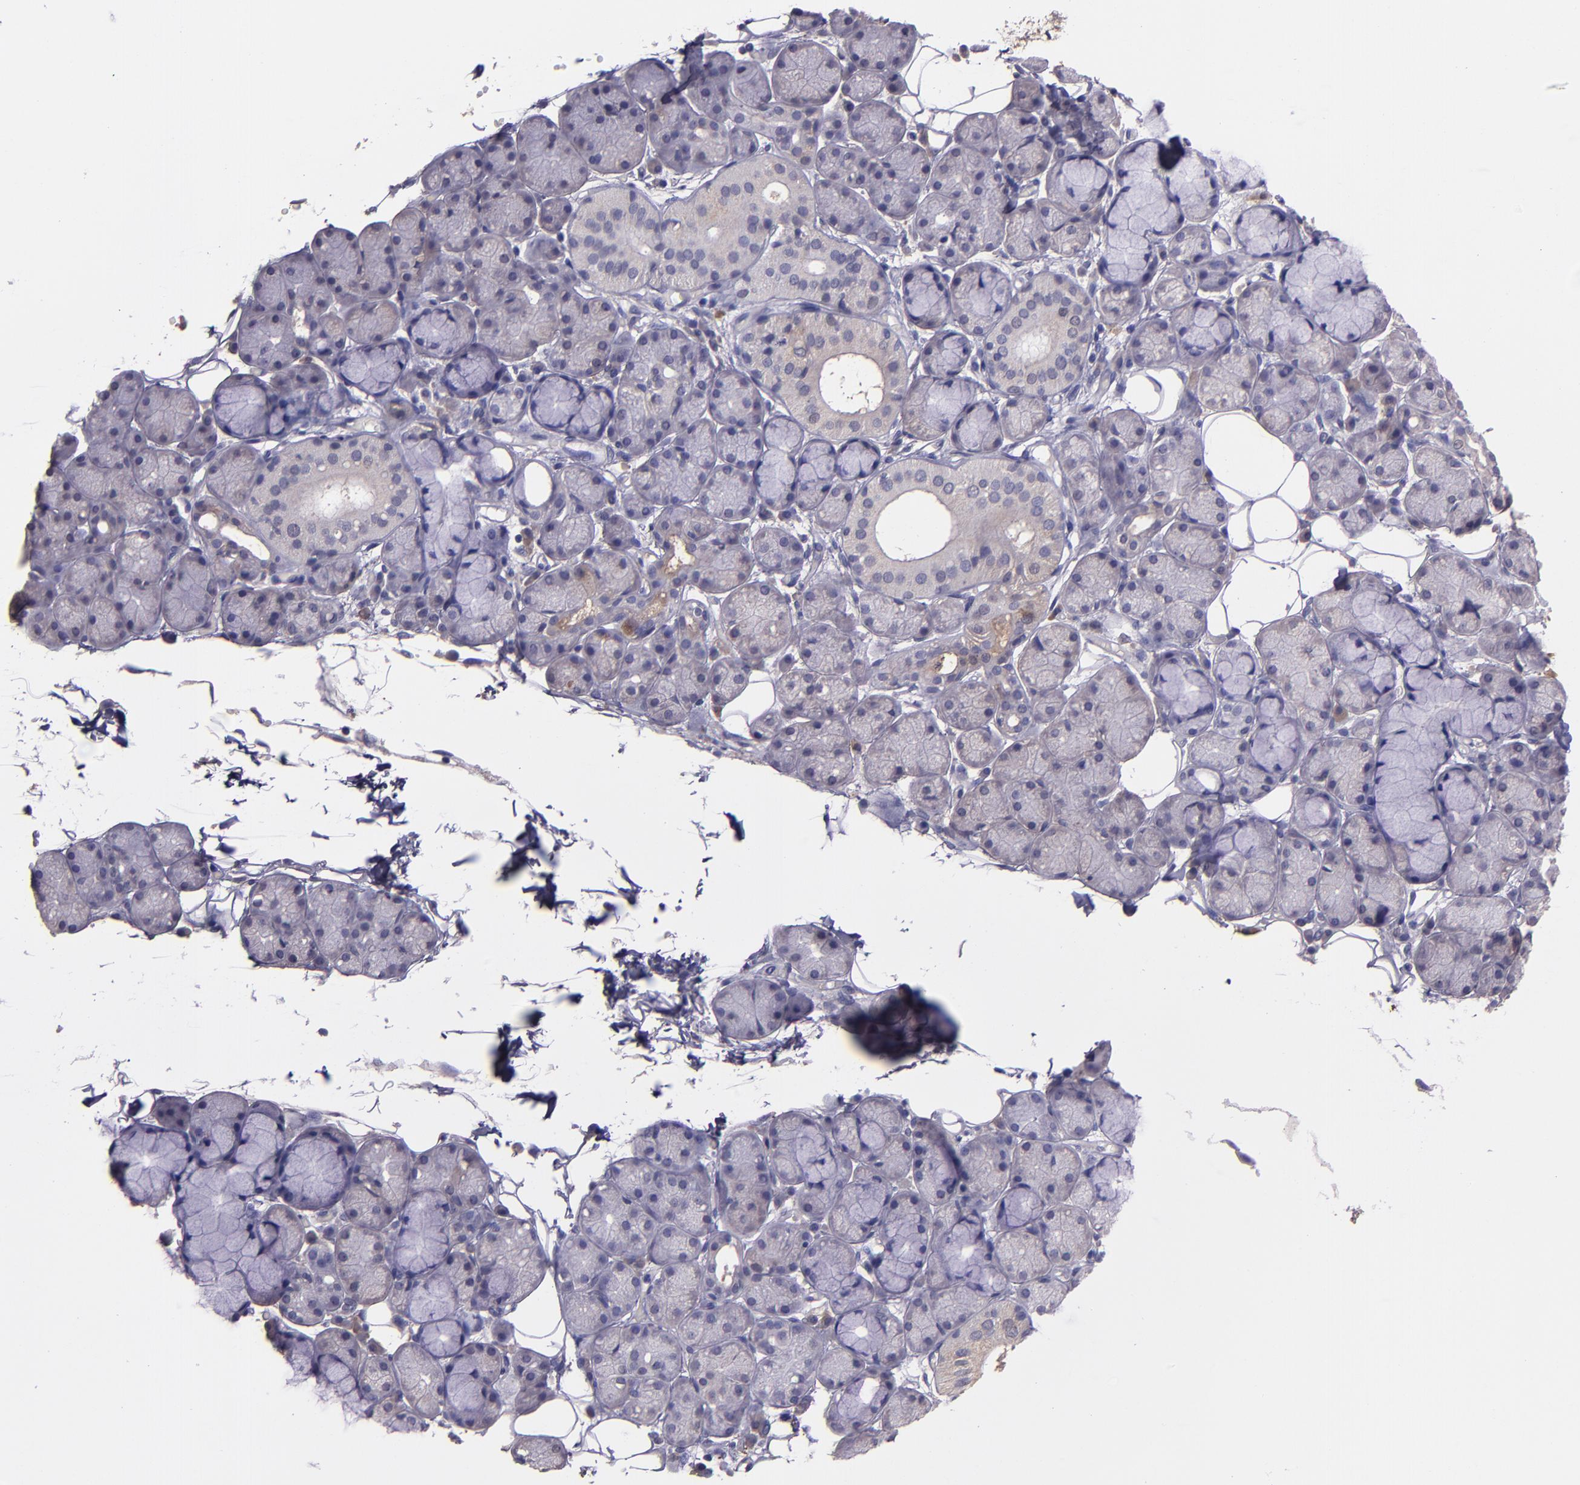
{"staining": {"intensity": "weak", "quantity": "<25%", "location": "cytoplasmic/membranous"}, "tissue": "salivary gland", "cell_type": "Glandular cells", "image_type": "normal", "snomed": [{"axis": "morphology", "description": "Normal tissue, NOS"}, {"axis": "topography", "description": "Skeletal muscle"}, {"axis": "topography", "description": "Oral tissue"}, {"axis": "topography", "description": "Salivary gland"}, {"axis": "topography", "description": "Peripheral nerve tissue"}], "caption": "Human salivary gland stained for a protein using immunohistochemistry displays no staining in glandular cells.", "gene": "PAPPA", "patient": {"sex": "male", "age": 54}}